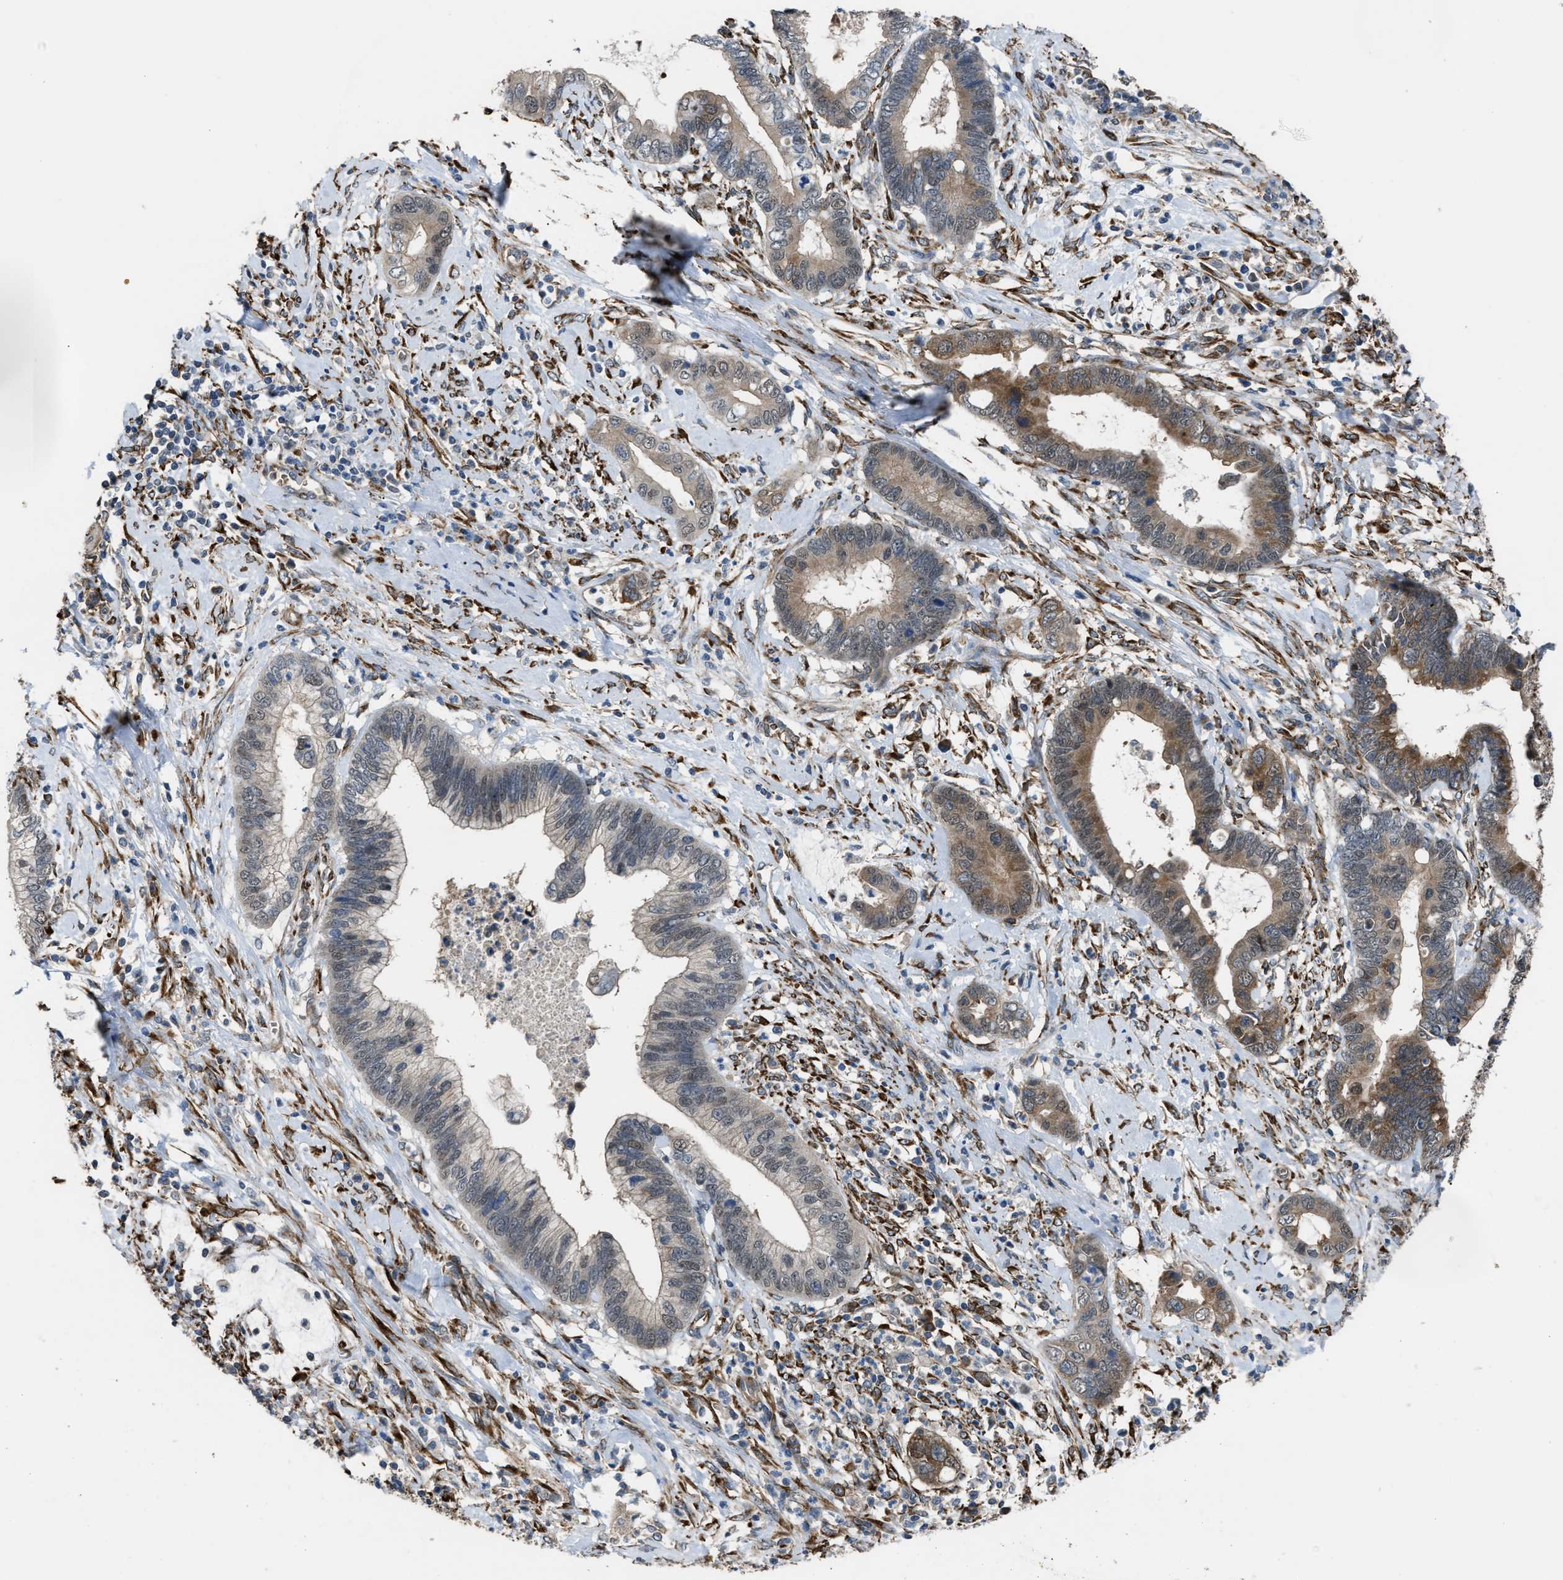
{"staining": {"intensity": "moderate", "quantity": "25%-75%", "location": "cytoplasmic/membranous"}, "tissue": "cervical cancer", "cell_type": "Tumor cells", "image_type": "cancer", "snomed": [{"axis": "morphology", "description": "Adenocarcinoma, NOS"}, {"axis": "topography", "description": "Cervix"}], "caption": "Adenocarcinoma (cervical) stained with DAB IHC shows medium levels of moderate cytoplasmic/membranous positivity in approximately 25%-75% of tumor cells.", "gene": "SELENOM", "patient": {"sex": "female", "age": 44}}